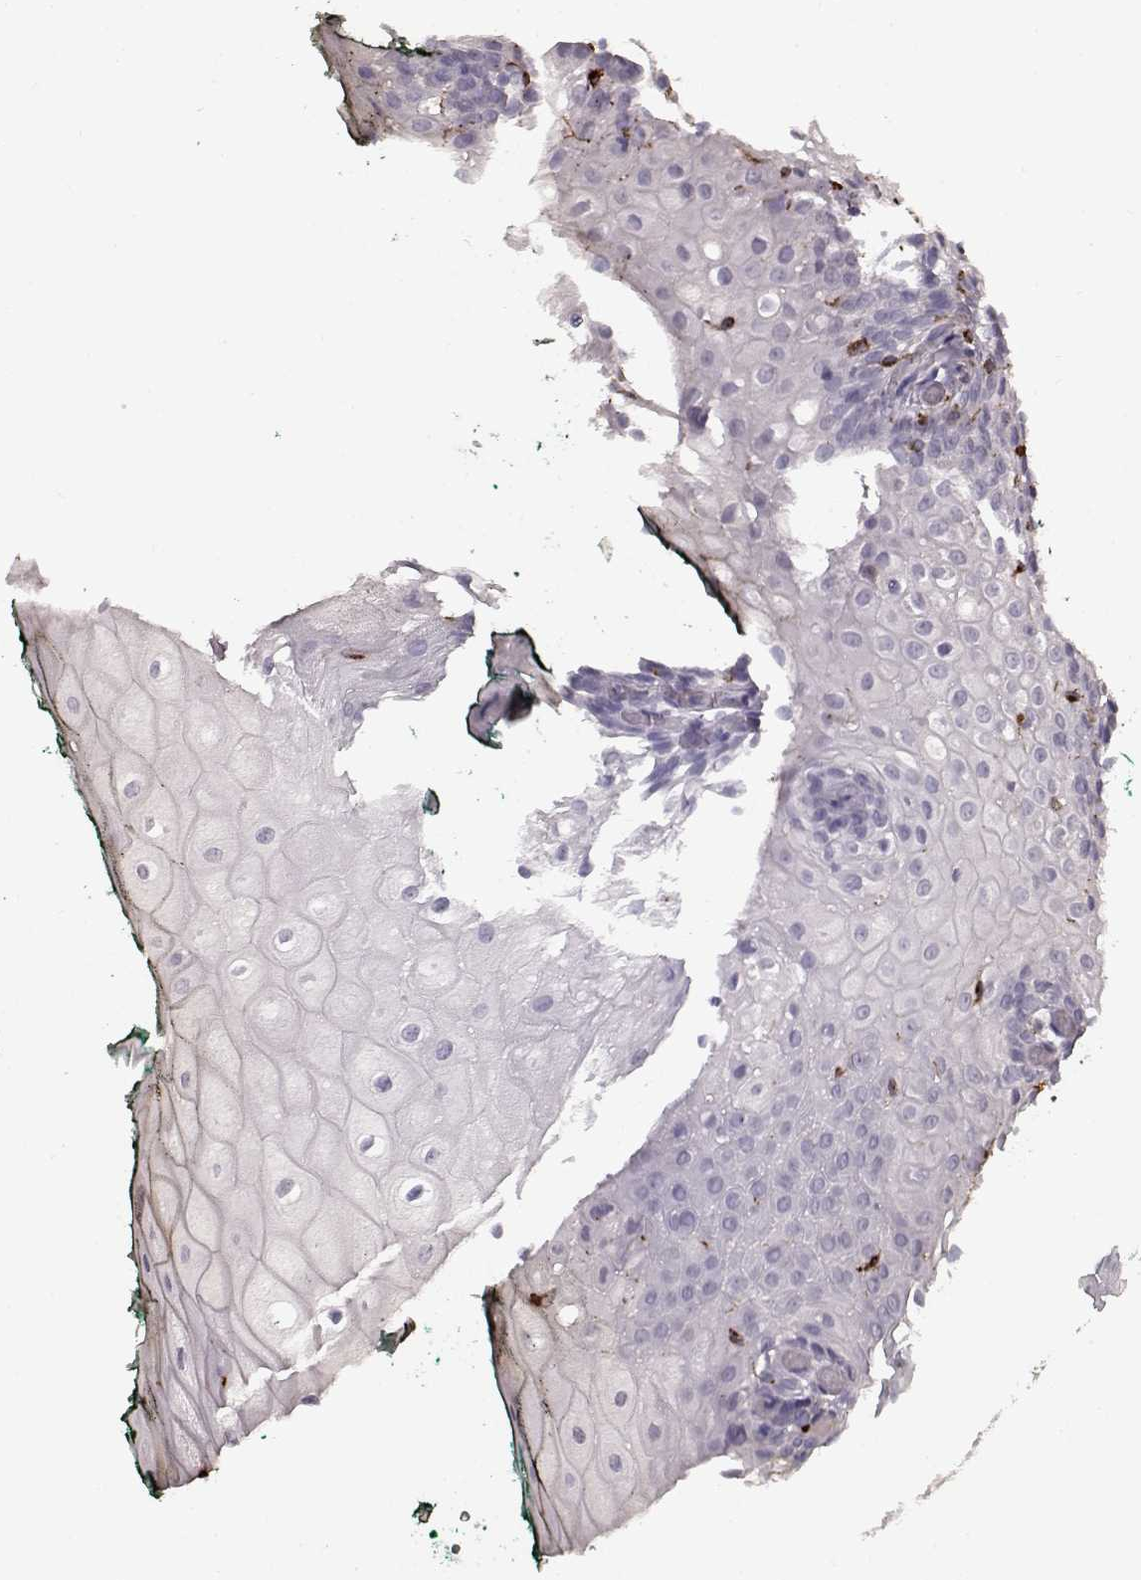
{"staining": {"intensity": "negative", "quantity": "none", "location": "none"}, "tissue": "oral mucosa", "cell_type": "Squamous epithelial cells", "image_type": "normal", "snomed": [{"axis": "morphology", "description": "Normal tissue, NOS"}, {"axis": "topography", "description": "Oral tissue"}, {"axis": "topography", "description": "Head-Neck"}], "caption": "Immunohistochemistry of normal oral mucosa reveals no staining in squamous epithelial cells.", "gene": "CCNF", "patient": {"sex": "female", "age": 68}}